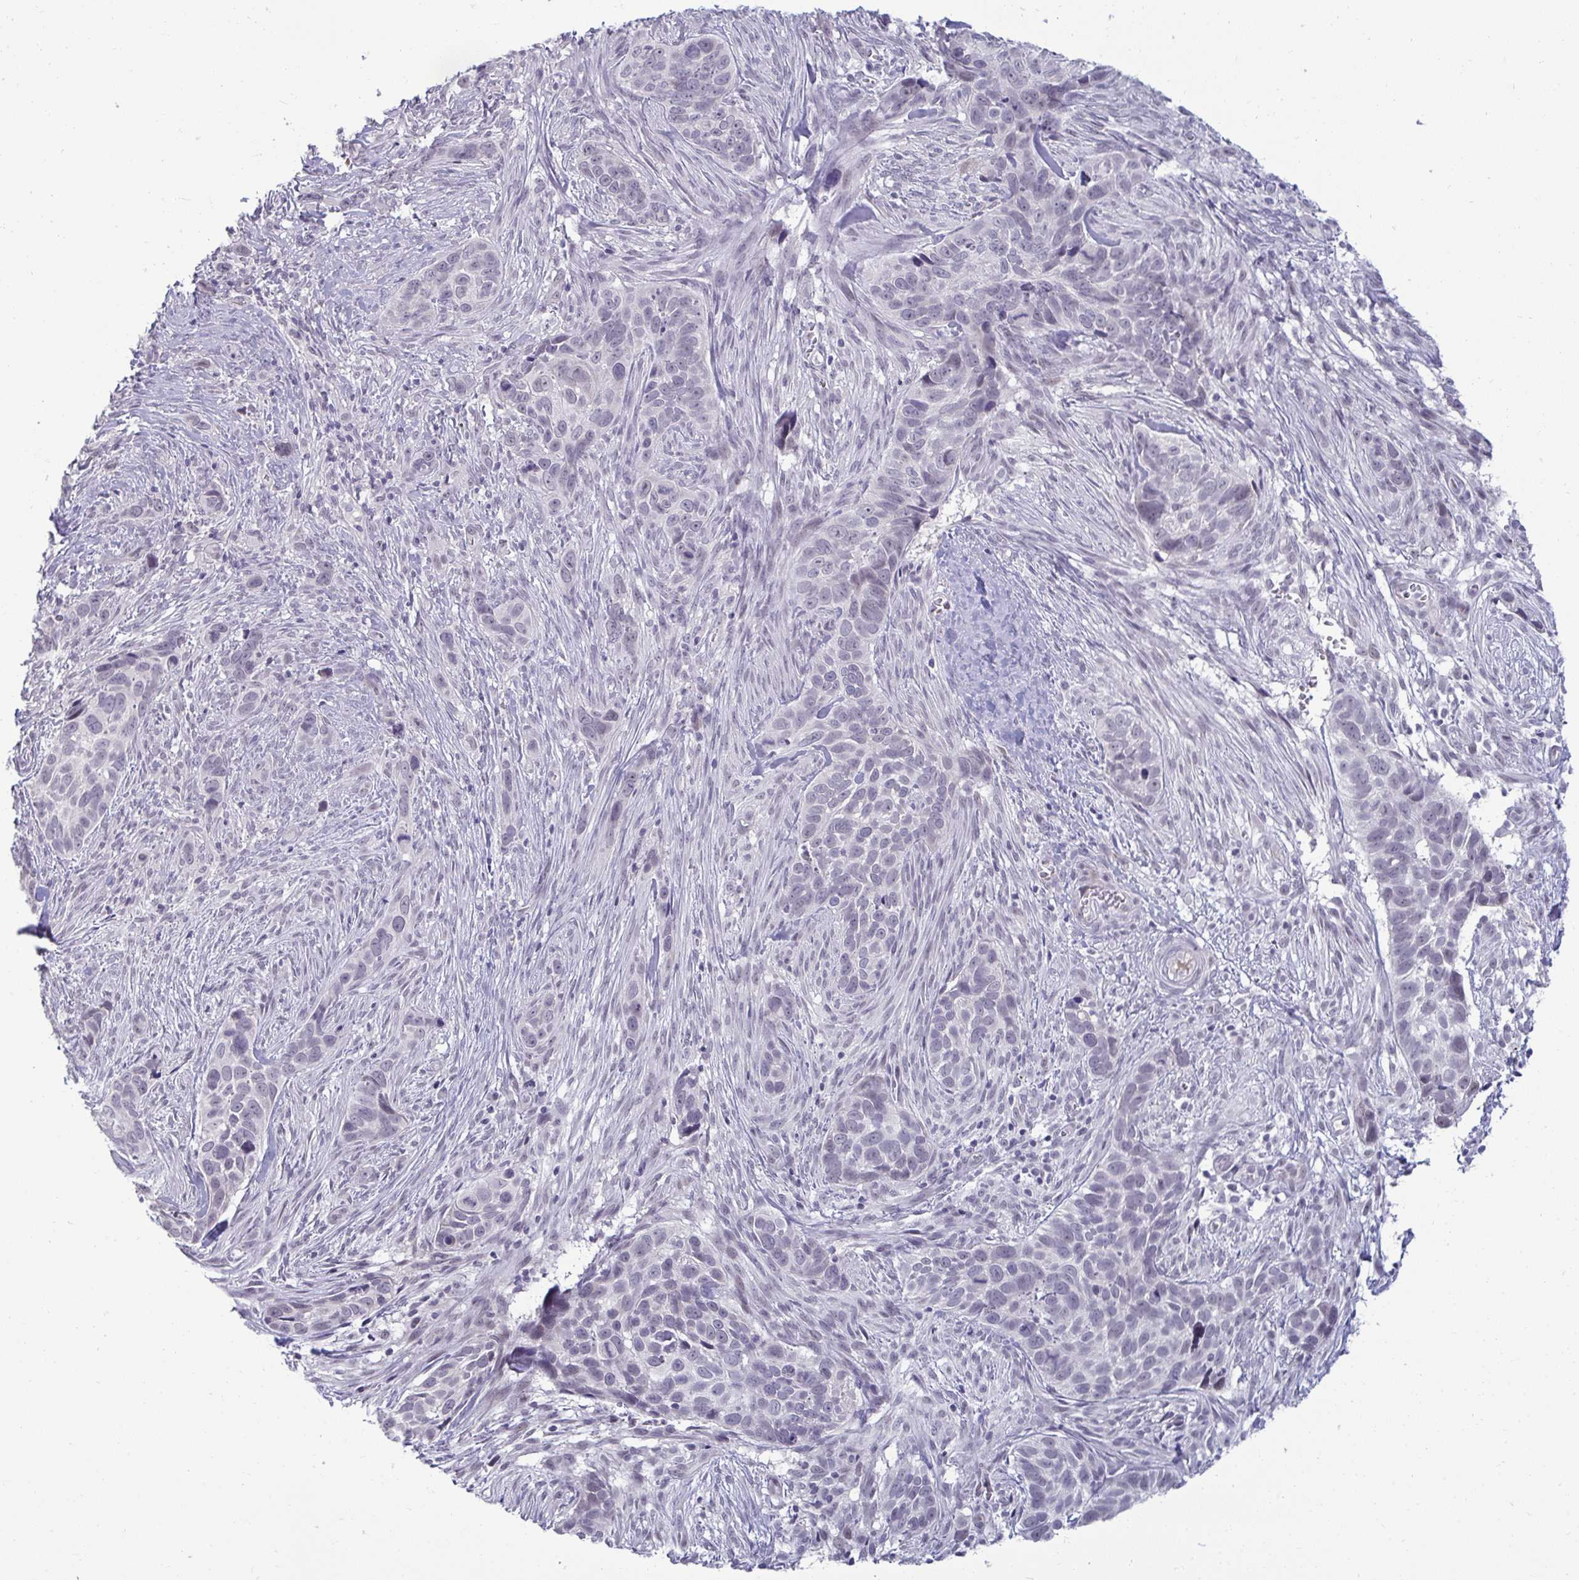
{"staining": {"intensity": "negative", "quantity": "none", "location": "none"}, "tissue": "skin cancer", "cell_type": "Tumor cells", "image_type": "cancer", "snomed": [{"axis": "morphology", "description": "Basal cell carcinoma"}, {"axis": "topography", "description": "Skin"}], "caption": "This is an IHC image of skin cancer (basal cell carcinoma). There is no positivity in tumor cells.", "gene": "RNASEH1", "patient": {"sex": "female", "age": 82}}